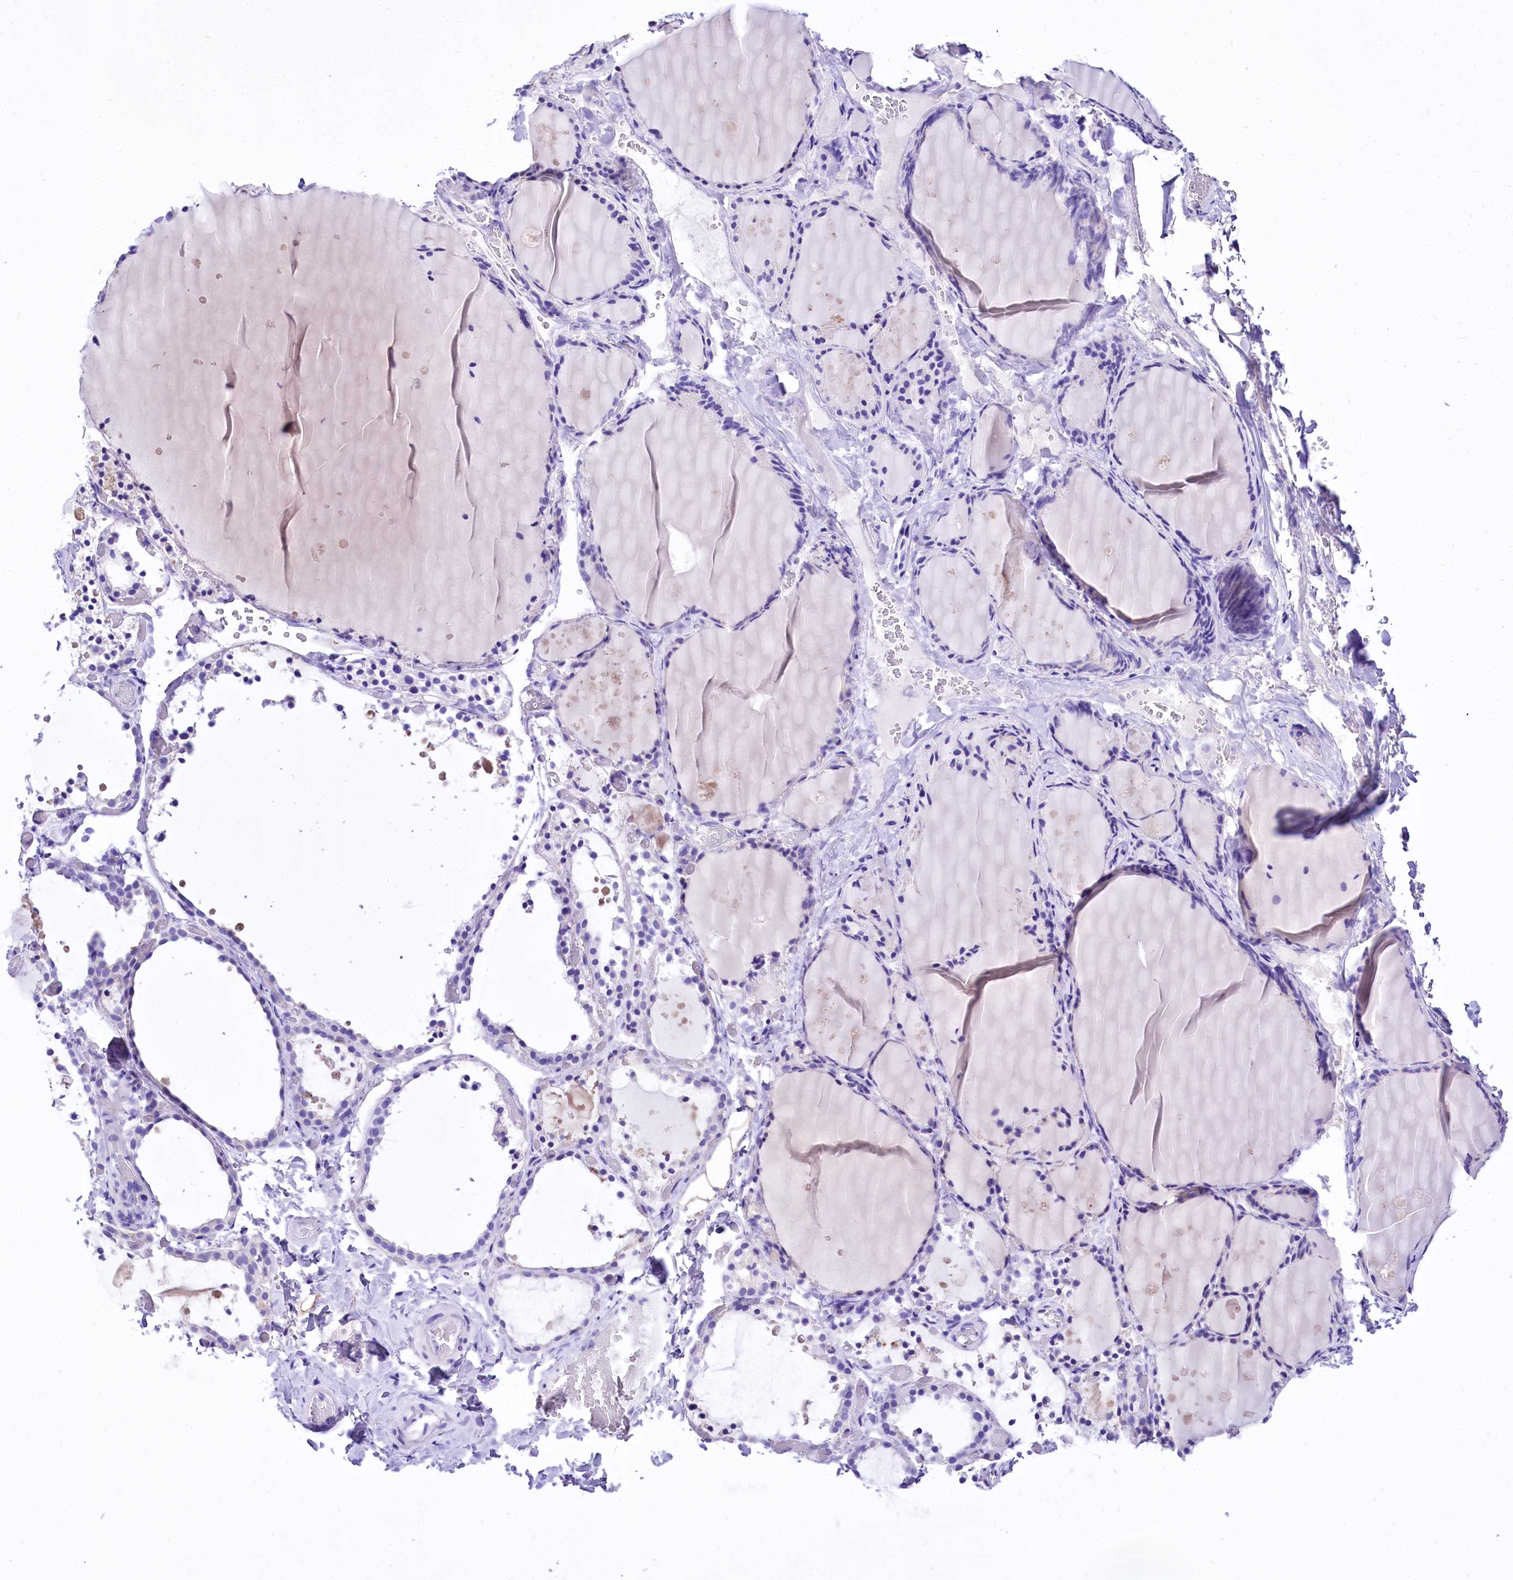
{"staining": {"intensity": "negative", "quantity": "none", "location": "none"}, "tissue": "thyroid gland", "cell_type": "Glandular cells", "image_type": "normal", "snomed": [{"axis": "morphology", "description": "Normal tissue, NOS"}, {"axis": "topography", "description": "Thyroid gland"}], "caption": "The photomicrograph reveals no staining of glandular cells in normal thyroid gland.", "gene": "A2ML1", "patient": {"sex": "female", "age": 44}}